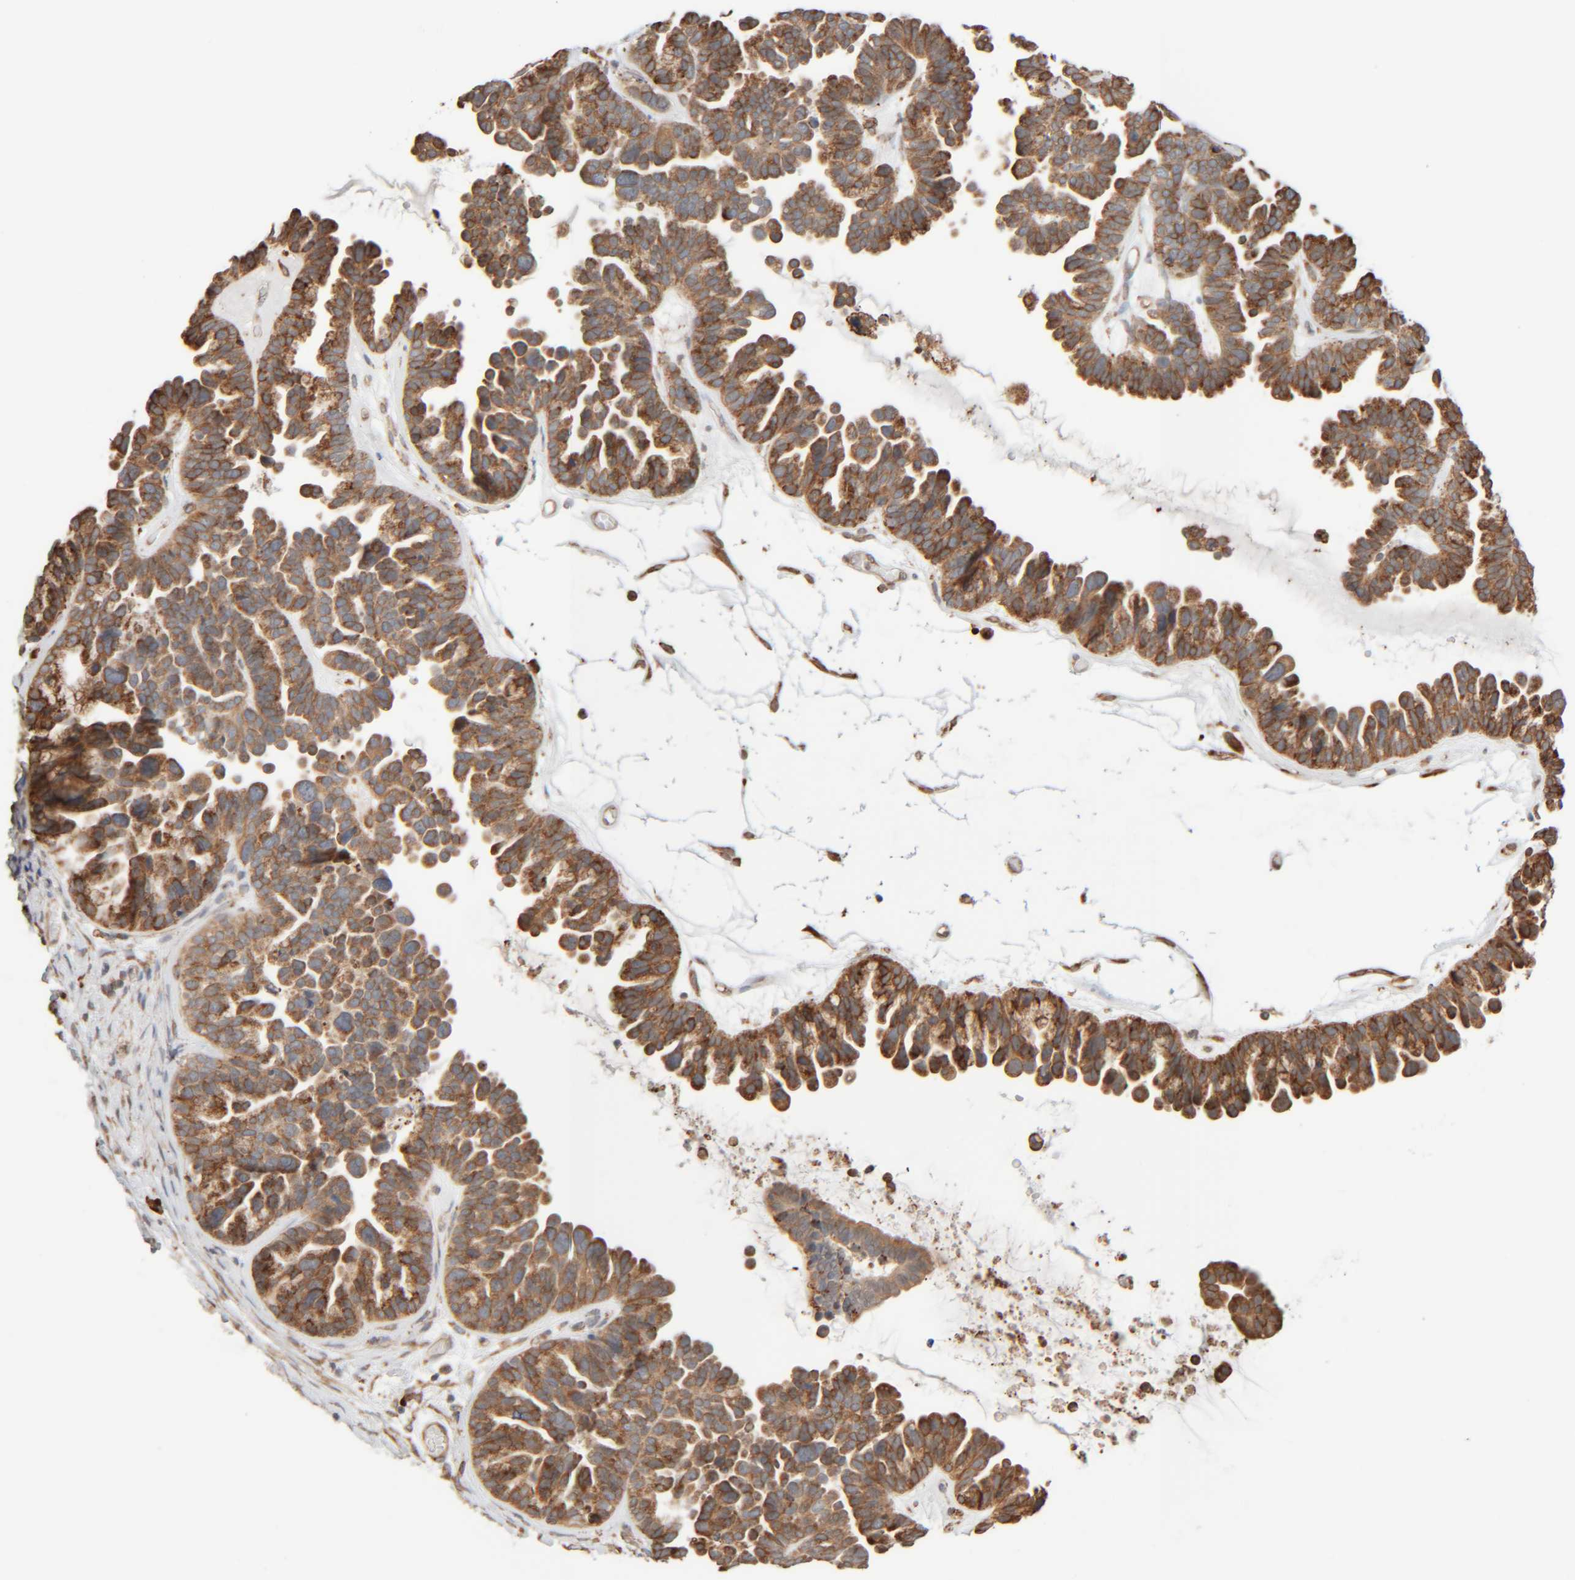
{"staining": {"intensity": "moderate", "quantity": ">75%", "location": "cytoplasmic/membranous"}, "tissue": "ovarian cancer", "cell_type": "Tumor cells", "image_type": "cancer", "snomed": [{"axis": "morphology", "description": "Cystadenocarcinoma, serous, NOS"}, {"axis": "topography", "description": "Ovary"}], "caption": "This is an image of immunohistochemistry staining of serous cystadenocarcinoma (ovarian), which shows moderate positivity in the cytoplasmic/membranous of tumor cells.", "gene": "INTS1", "patient": {"sex": "female", "age": 56}}